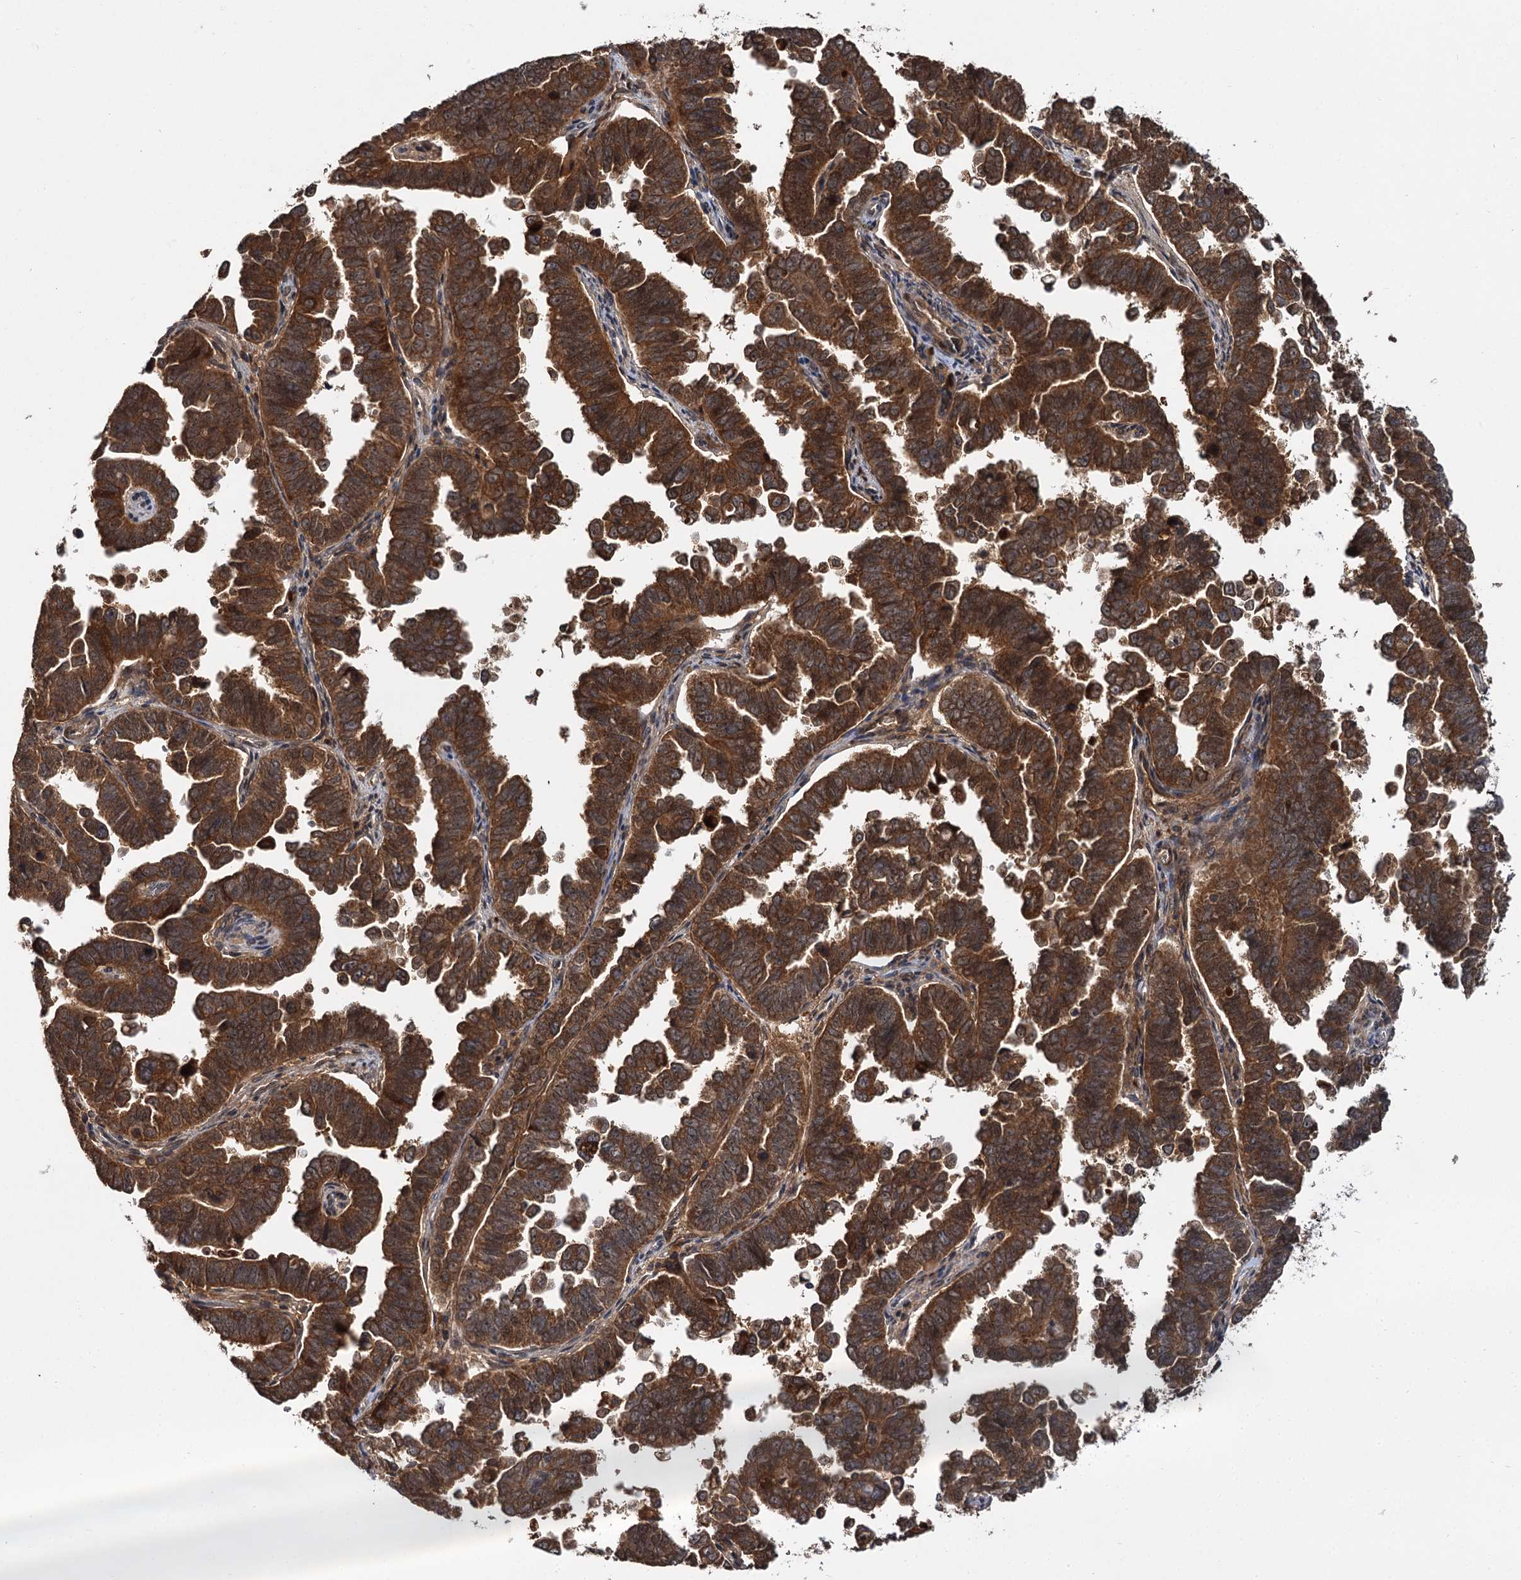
{"staining": {"intensity": "strong", "quantity": ">75%", "location": "cytoplasmic/membranous"}, "tissue": "endometrial cancer", "cell_type": "Tumor cells", "image_type": "cancer", "snomed": [{"axis": "morphology", "description": "Adenocarcinoma, NOS"}, {"axis": "topography", "description": "Endometrium"}], "caption": "Immunohistochemical staining of human endometrial cancer (adenocarcinoma) demonstrates strong cytoplasmic/membranous protein positivity in approximately >75% of tumor cells.", "gene": "MBD6", "patient": {"sex": "female", "age": 75}}